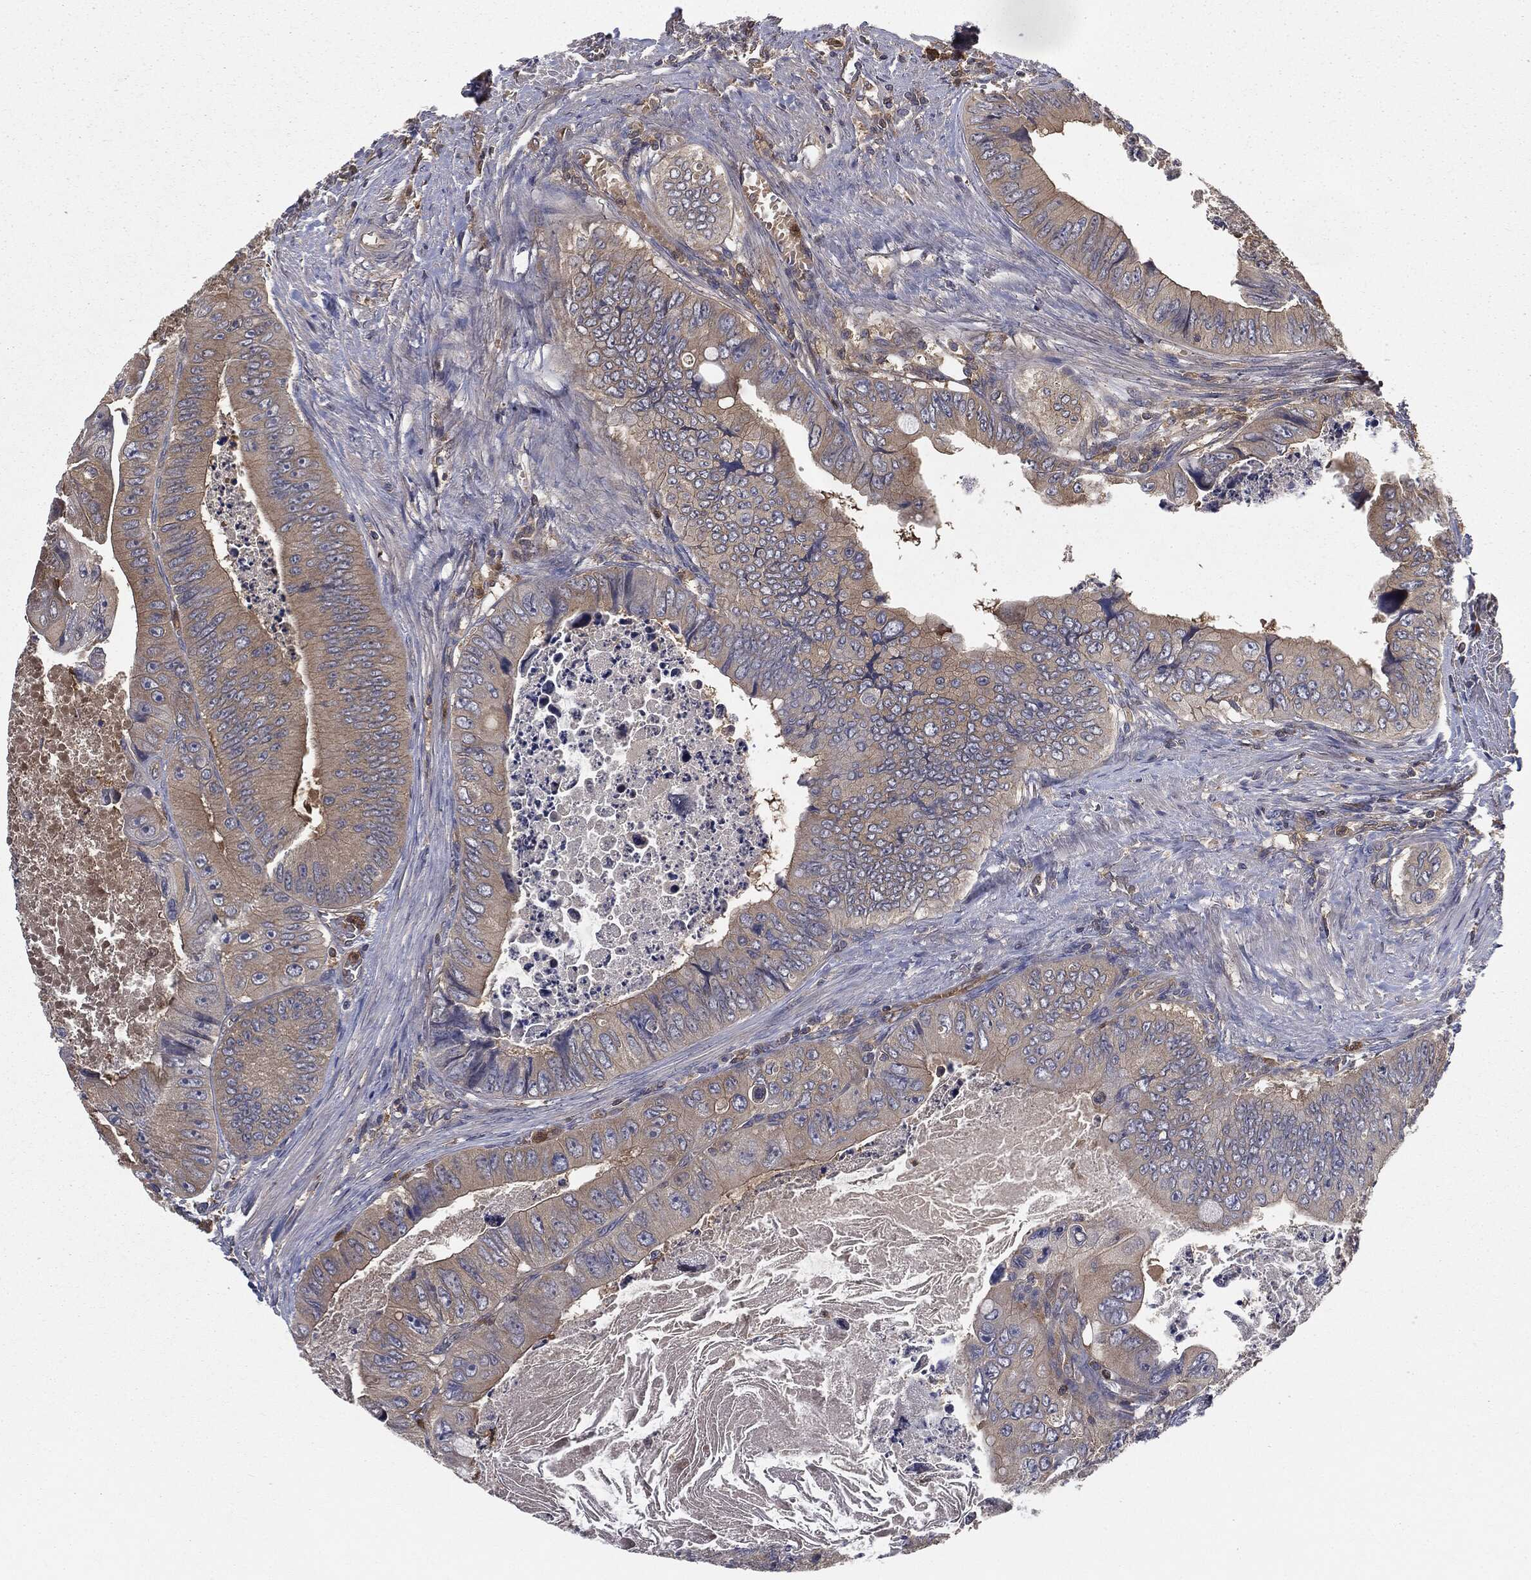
{"staining": {"intensity": "strong", "quantity": "<25%", "location": "cytoplasmic/membranous"}, "tissue": "colorectal cancer", "cell_type": "Tumor cells", "image_type": "cancer", "snomed": [{"axis": "morphology", "description": "Adenocarcinoma, NOS"}, {"axis": "topography", "description": "Colon"}], "caption": "Adenocarcinoma (colorectal) stained for a protein reveals strong cytoplasmic/membranous positivity in tumor cells. The staining was performed using DAB, with brown indicating positive protein expression. Nuclei are stained blue with hematoxylin.", "gene": "GNB5", "patient": {"sex": "female", "age": 84}}